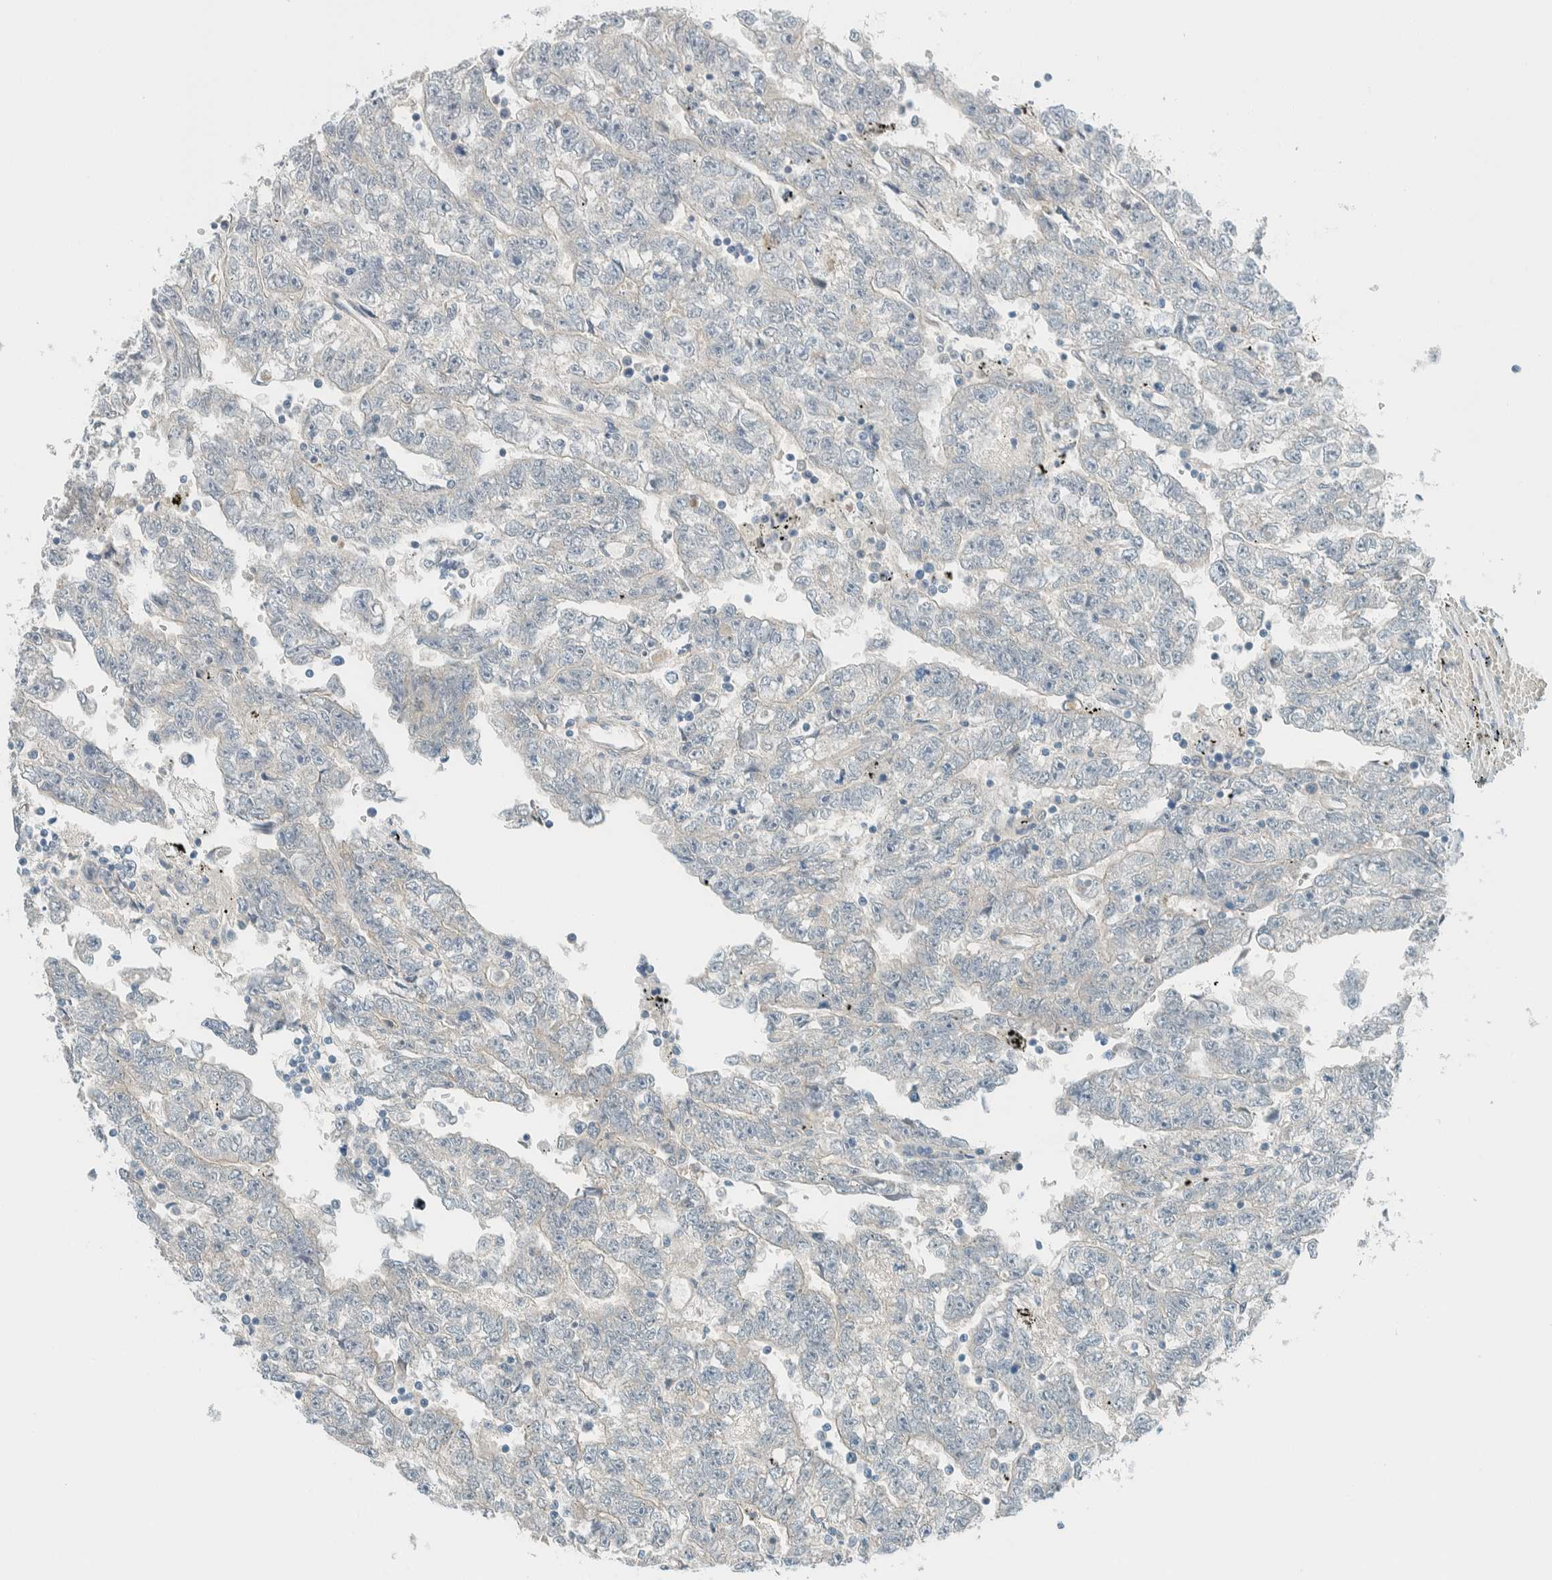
{"staining": {"intensity": "negative", "quantity": "none", "location": "none"}, "tissue": "testis cancer", "cell_type": "Tumor cells", "image_type": "cancer", "snomed": [{"axis": "morphology", "description": "Carcinoma, Embryonal, NOS"}, {"axis": "topography", "description": "Testis"}], "caption": "DAB (3,3'-diaminobenzidine) immunohistochemical staining of human testis embryonal carcinoma demonstrates no significant positivity in tumor cells.", "gene": "ALDH7A1", "patient": {"sex": "male", "age": 25}}